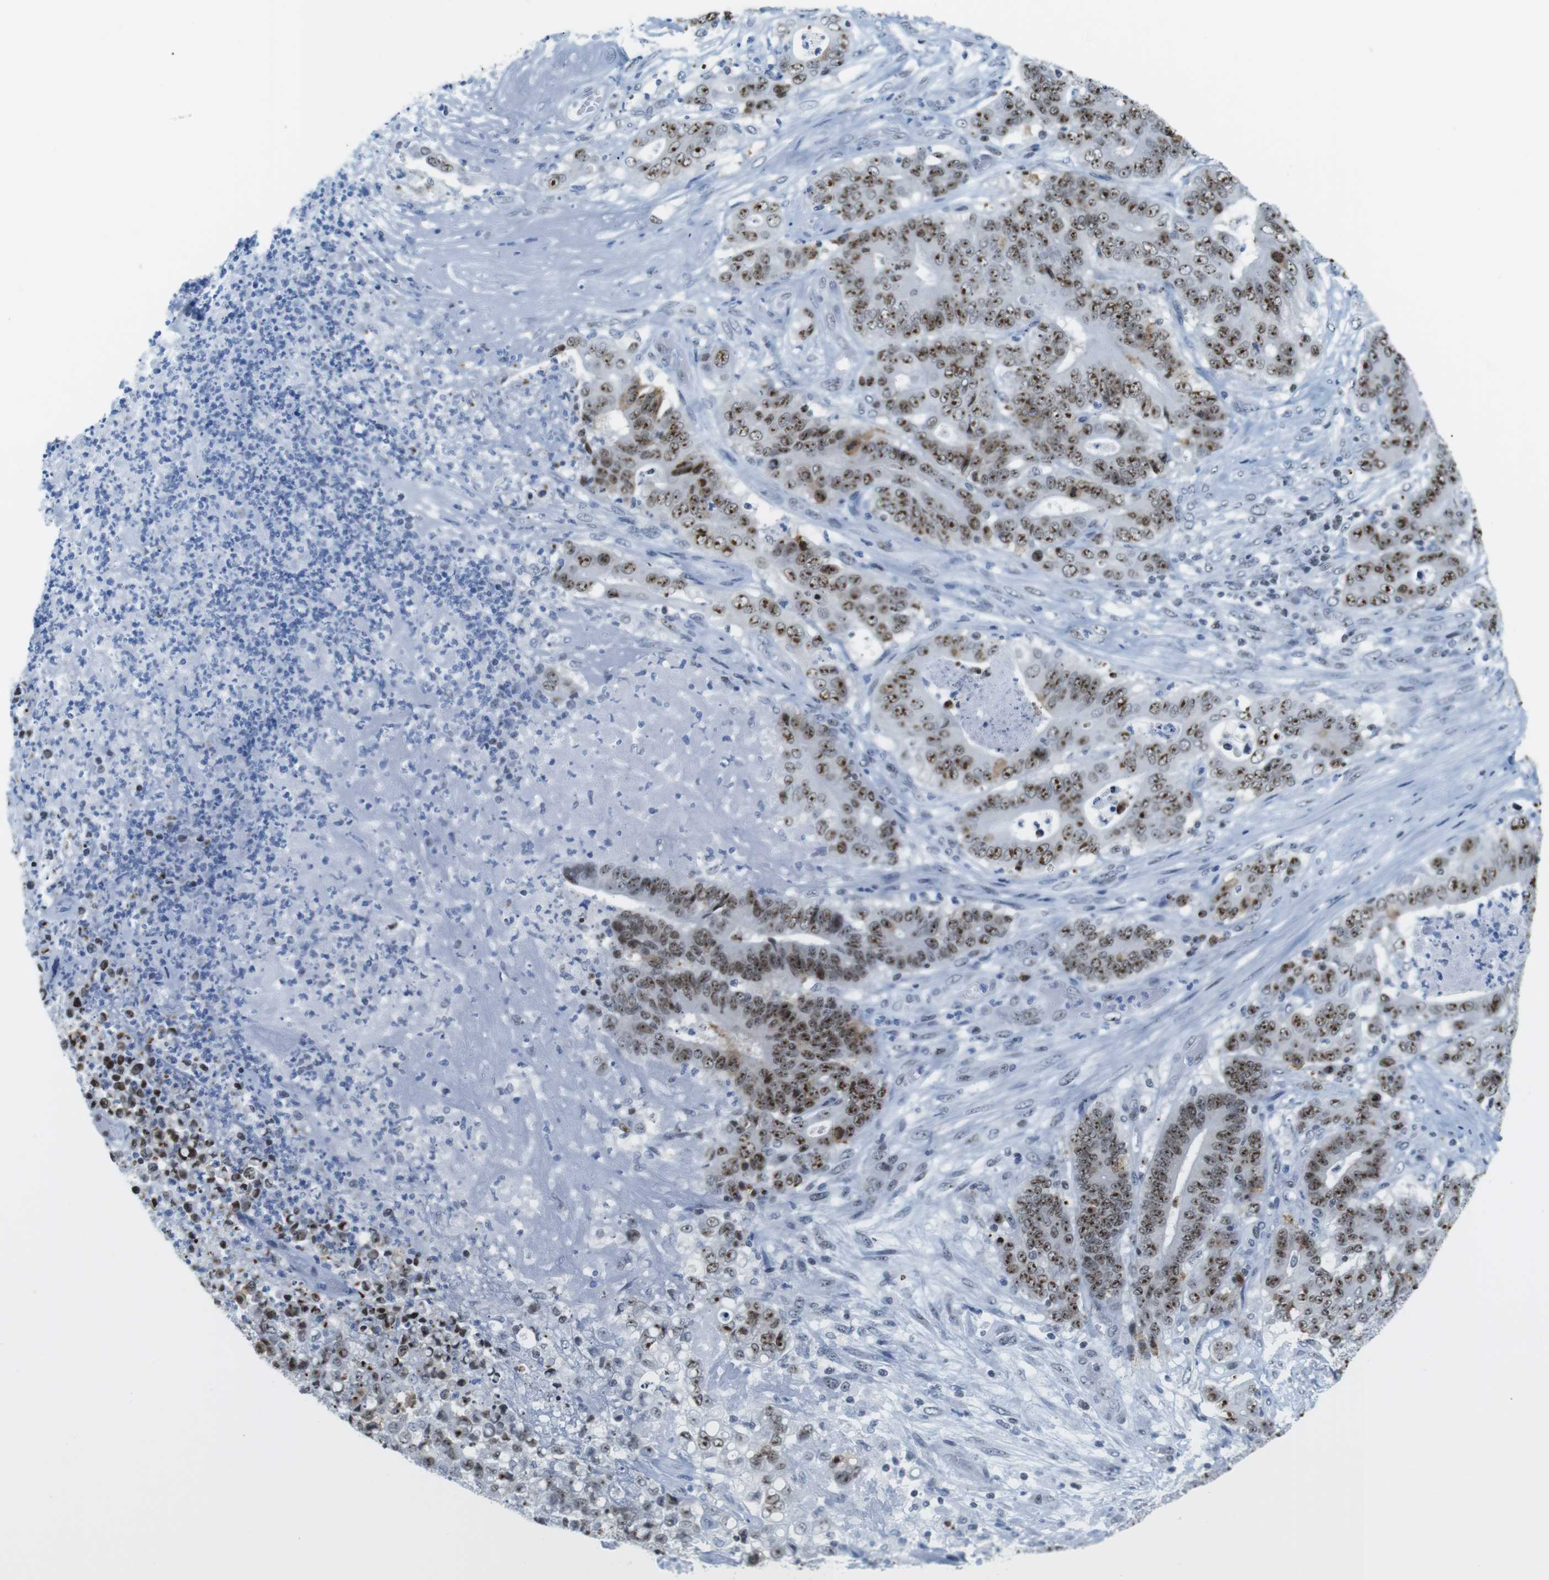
{"staining": {"intensity": "strong", "quantity": ">75%", "location": "nuclear"}, "tissue": "stomach cancer", "cell_type": "Tumor cells", "image_type": "cancer", "snomed": [{"axis": "morphology", "description": "Adenocarcinoma, NOS"}, {"axis": "topography", "description": "Stomach"}], "caption": "A brown stain highlights strong nuclear positivity of a protein in stomach cancer tumor cells.", "gene": "NIFK", "patient": {"sex": "female", "age": 73}}